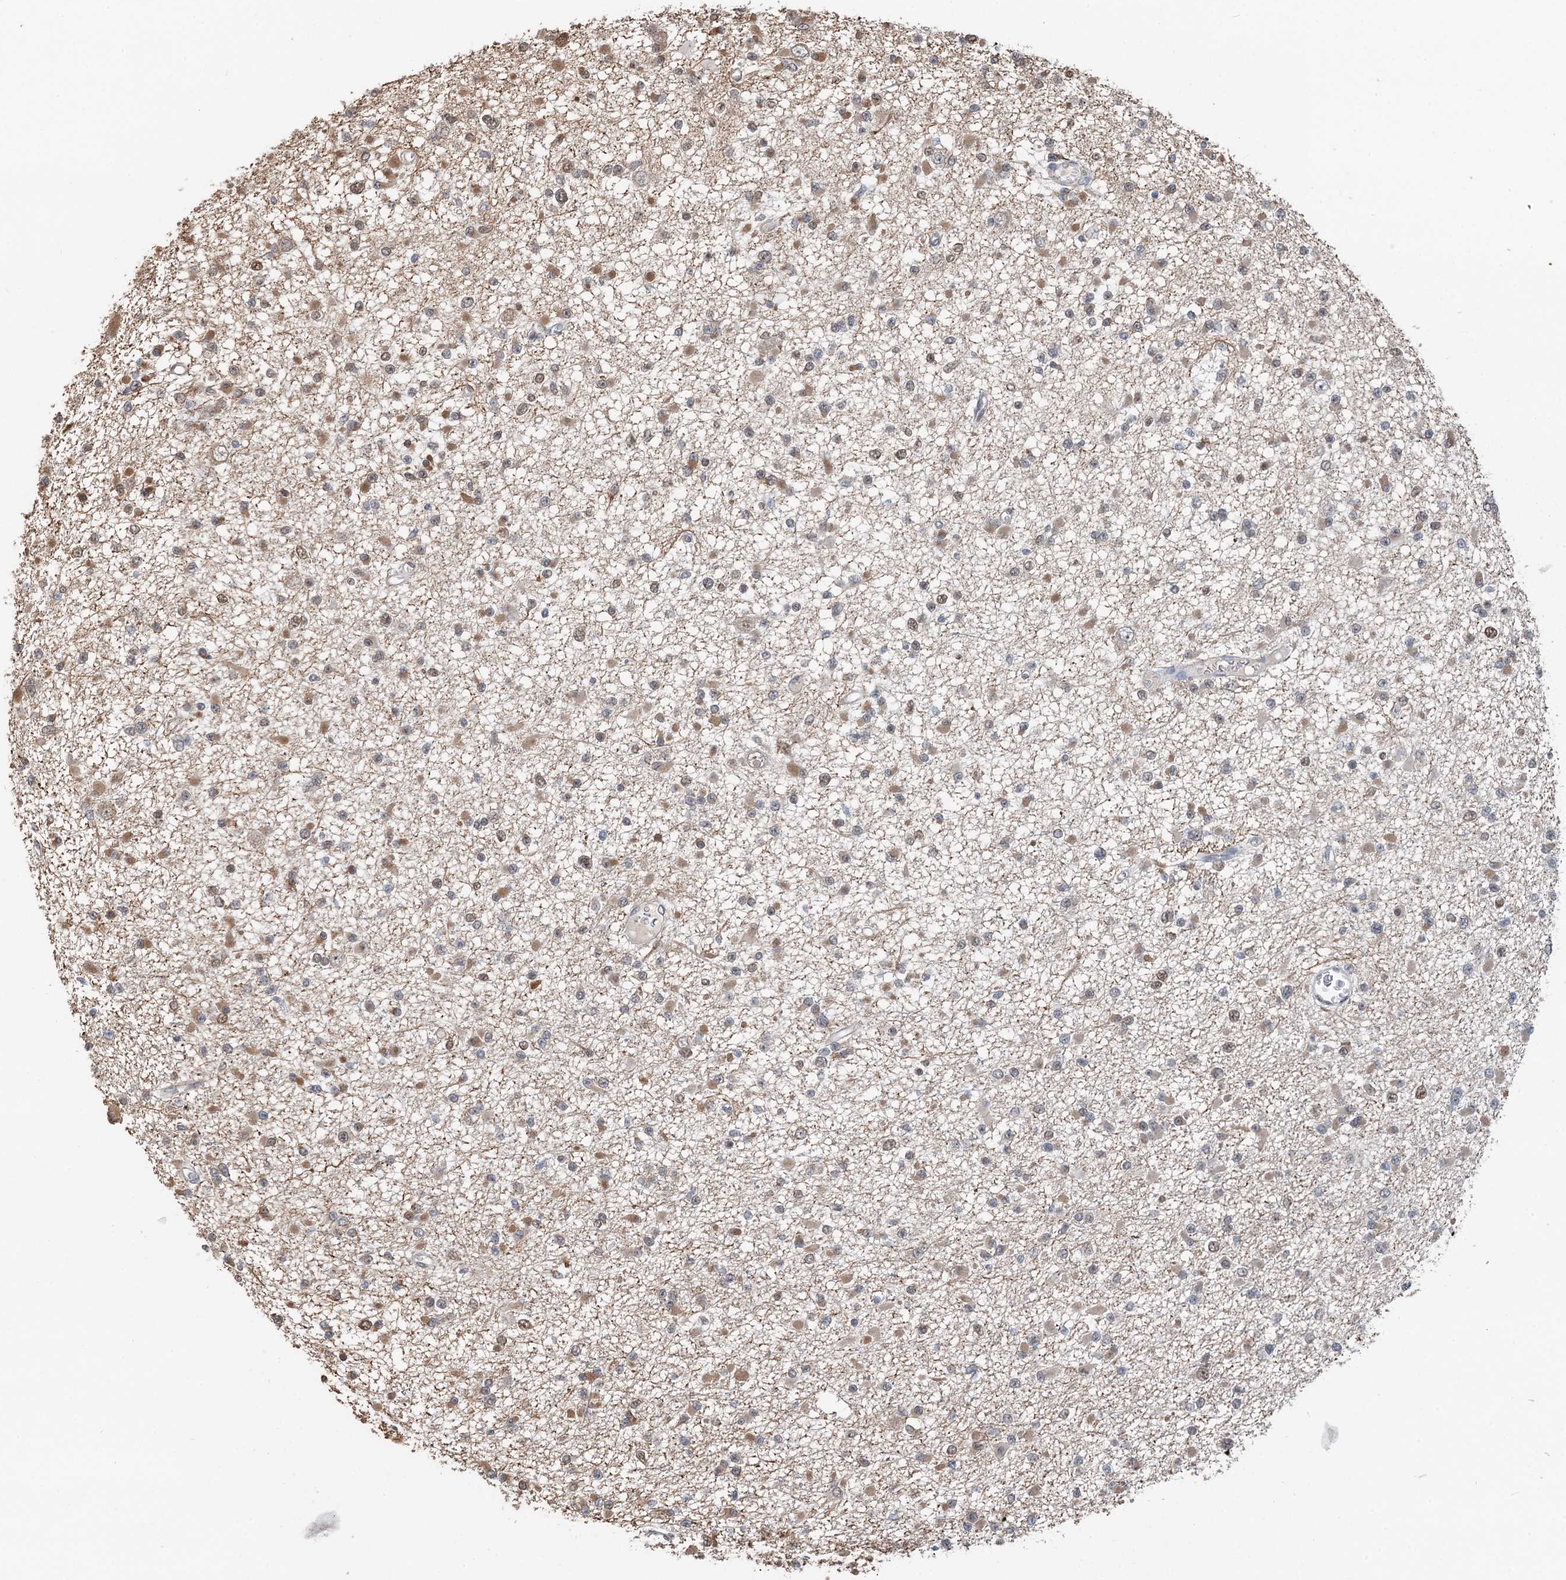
{"staining": {"intensity": "weak", "quantity": "25%-75%", "location": "cytoplasmic/membranous,nuclear"}, "tissue": "glioma", "cell_type": "Tumor cells", "image_type": "cancer", "snomed": [{"axis": "morphology", "description": "Glioma, malignant, Low grade"}, {"axis": "topography", "description": "Brain"}], "caption": "Tumor cells demonstrate weak cytoplasmic/membranous and nuclear staining in about 25%-75% of cells in glioma. The staining is performed using DAB (3,3'-diaminobenzidine) brown chromogen to label protein expression. The nuclei are counter-stained blue using hematoxylin.", "gene": "CFDP1", "patient": {"sex": "female", "age": 22}}